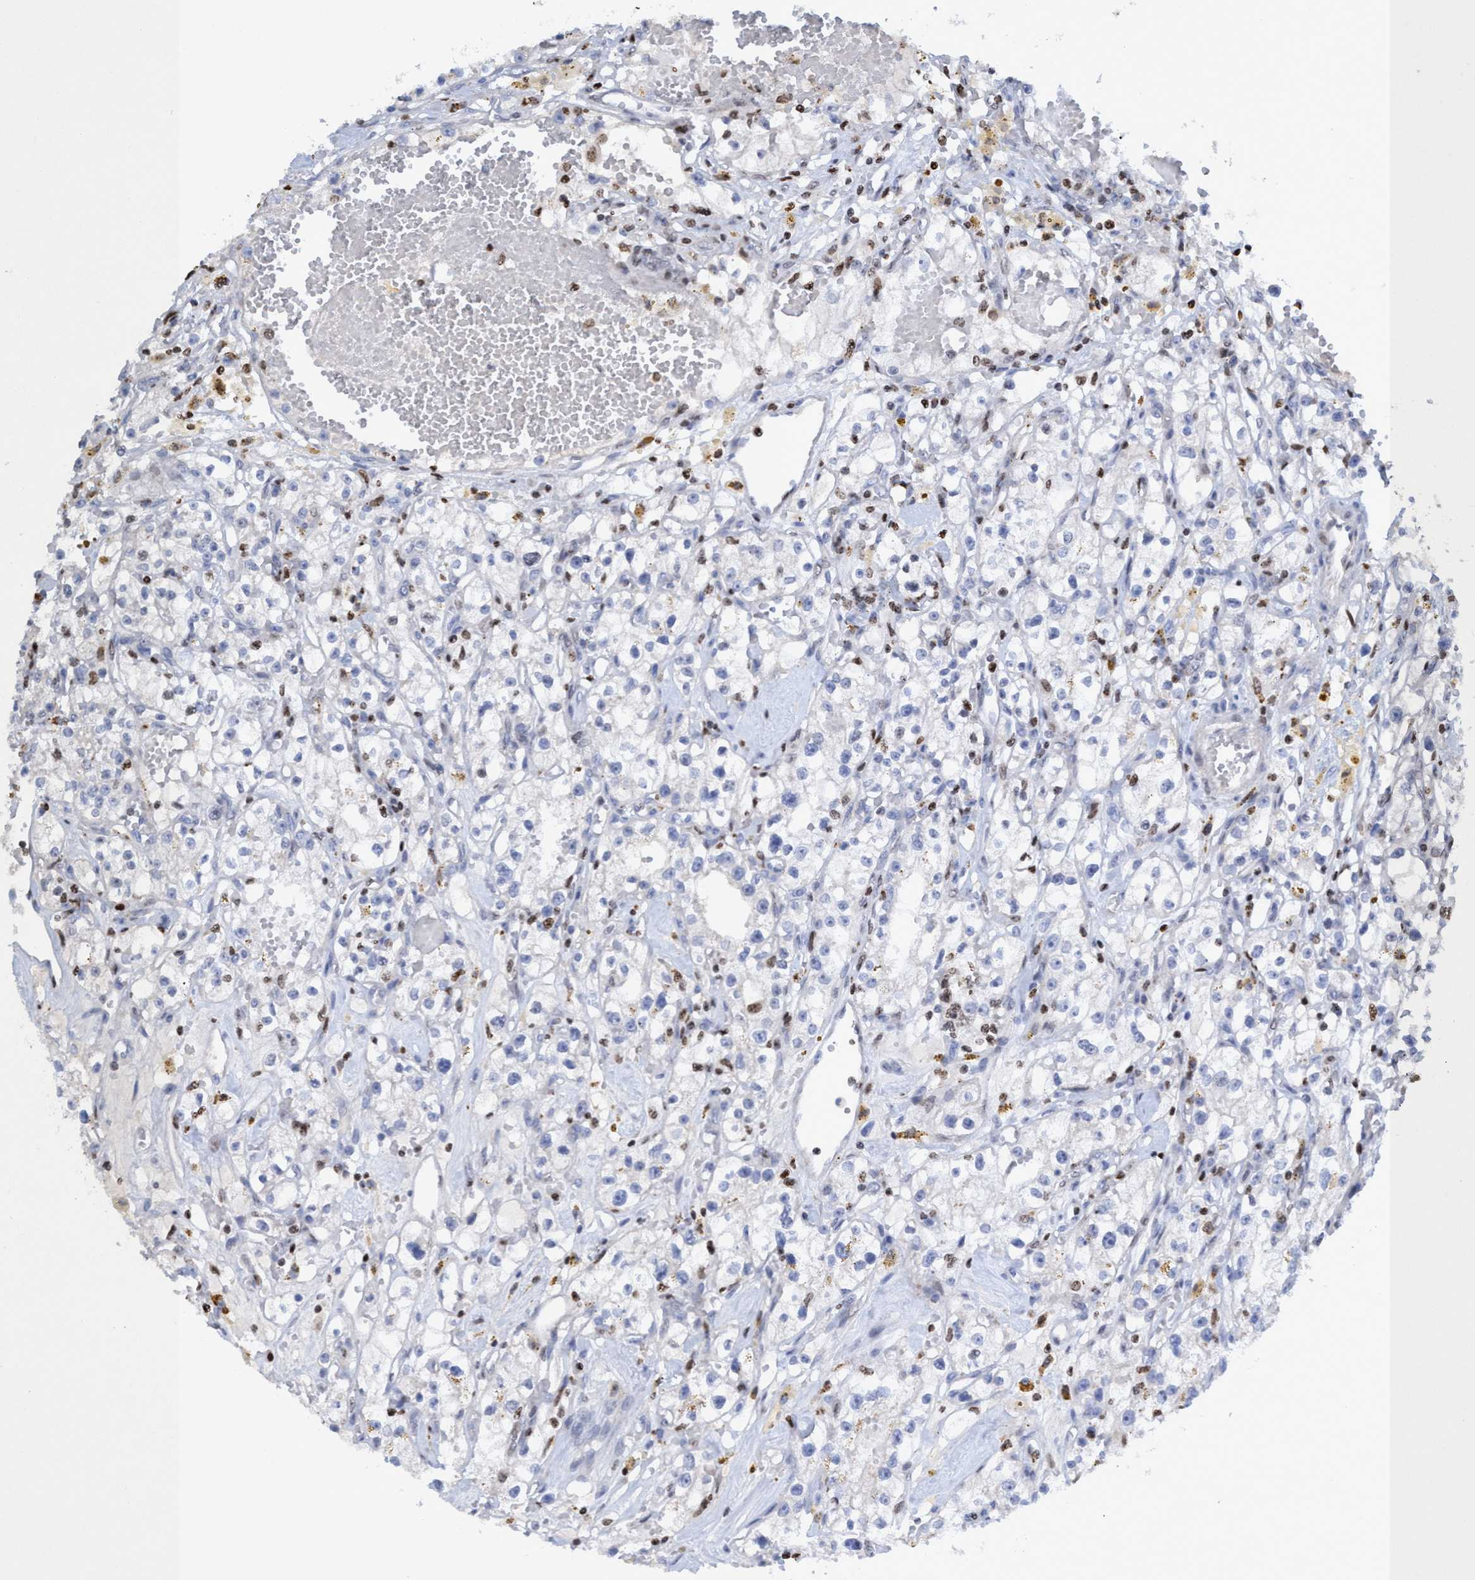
{"staining": {"intensity": "negative", "quantity": "none", "location": "none"}, "tissue": "renal cancer", "cell_type": "Tumor cells", "image_type": "cancer", "snomed": [{"axis": "morphology", "description": "Adenocarcinoma, NOS"}, {"axis": "topography", "description": "Kidney"}], "caption": "An image of renal cancer stained for a protein exhibits no brown staining in tumor cells.", "gene": "CBX2", "patient": {"sex": "male", "age": 56}}